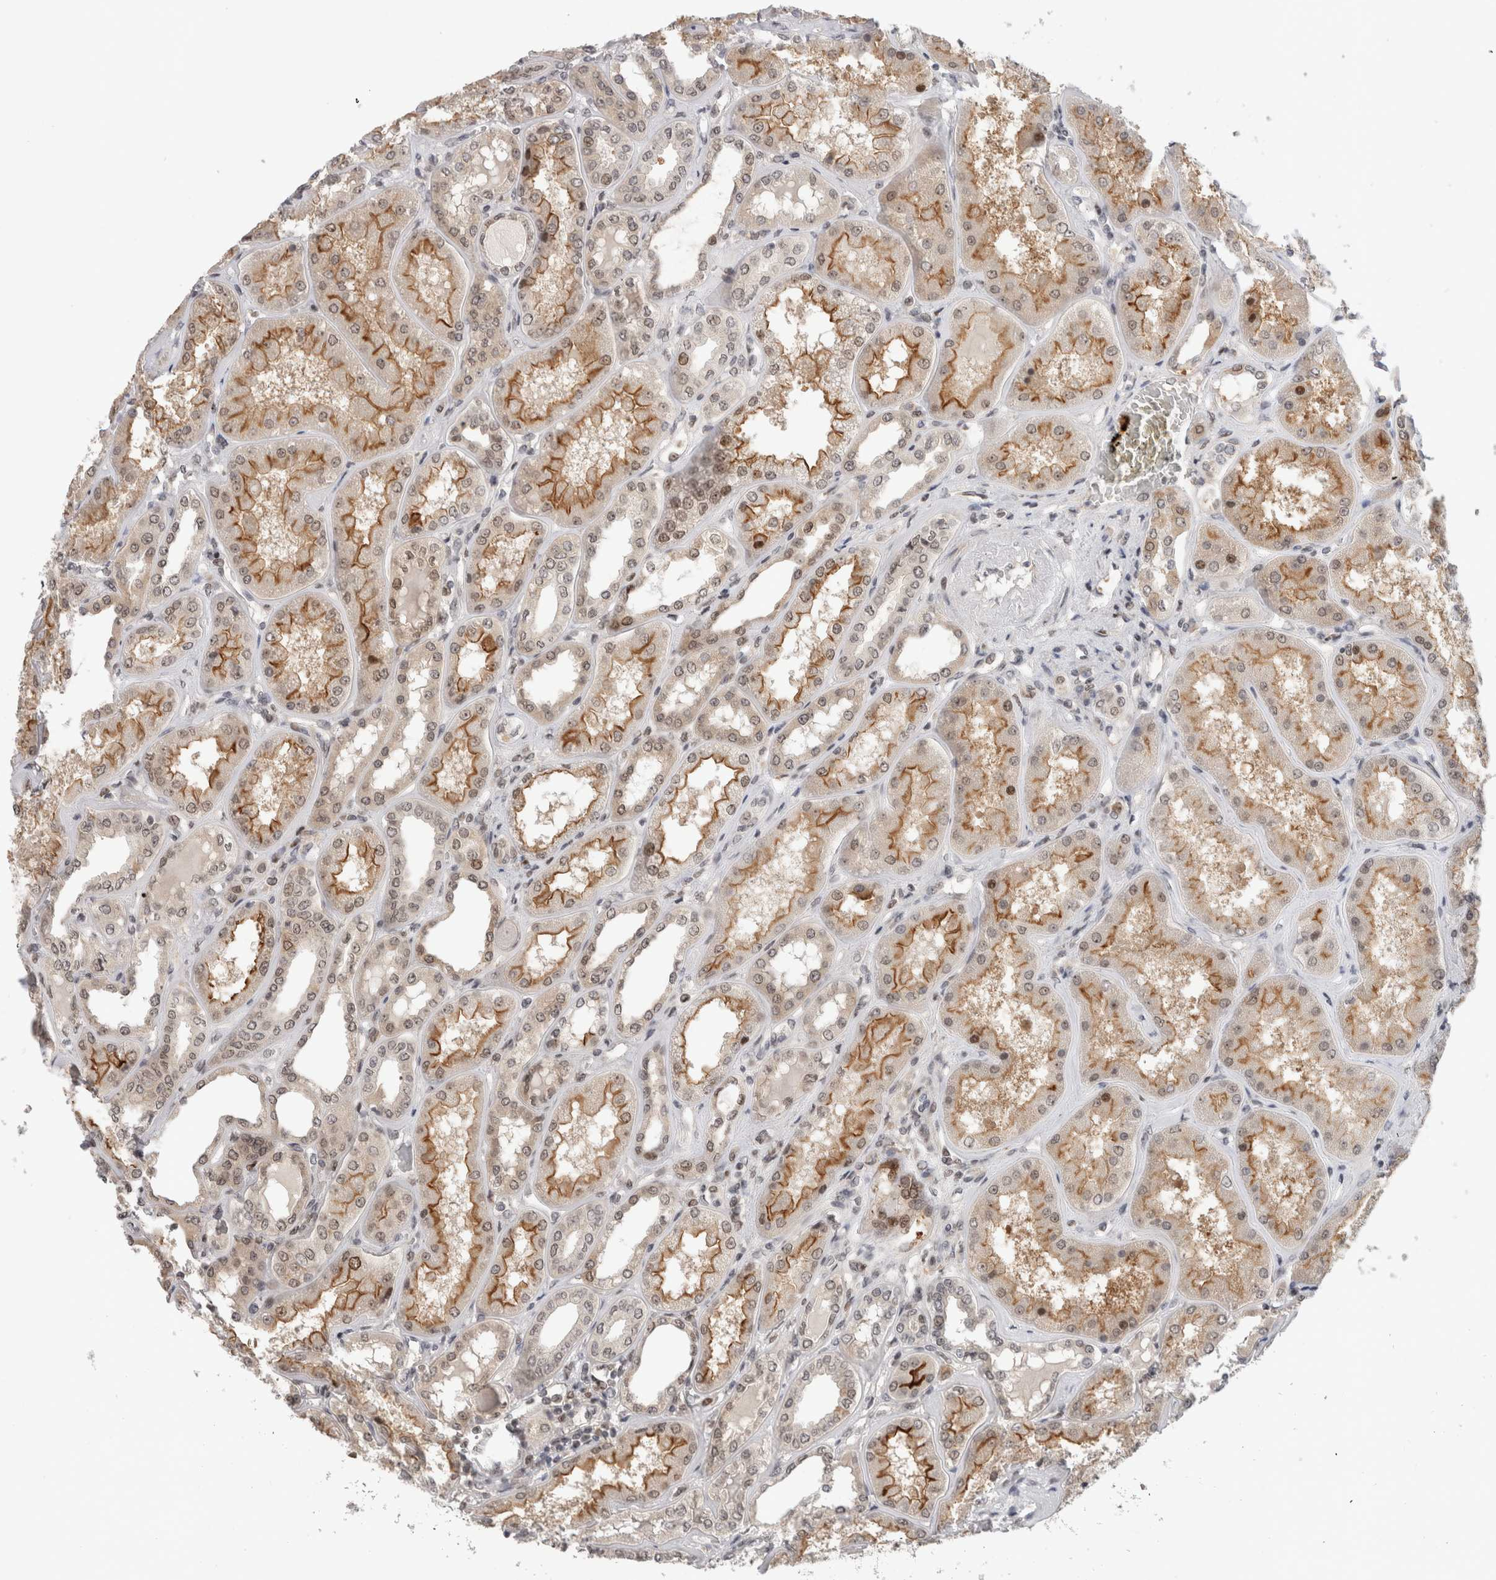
{"staining": {"intensity": "moderate", "quantity": "25%-75%", "location": "nuclear"}, "tissue": "kidney", "cell_type": "Cells in glomeruli", "image_type": "normal", "snomed": [{"axis": "morphology", "description": "Normal tissue, NOS"}, {"axis": "topography", "description": "Kidney"}], "caption": "Human kidney stained for a protein (brown) exhibits moderate nuclear positive positivity in about 25%-75% of cells in glomeruli.", "gene": "ZNF521", "patient": {"sex": "female", "age": 56}}